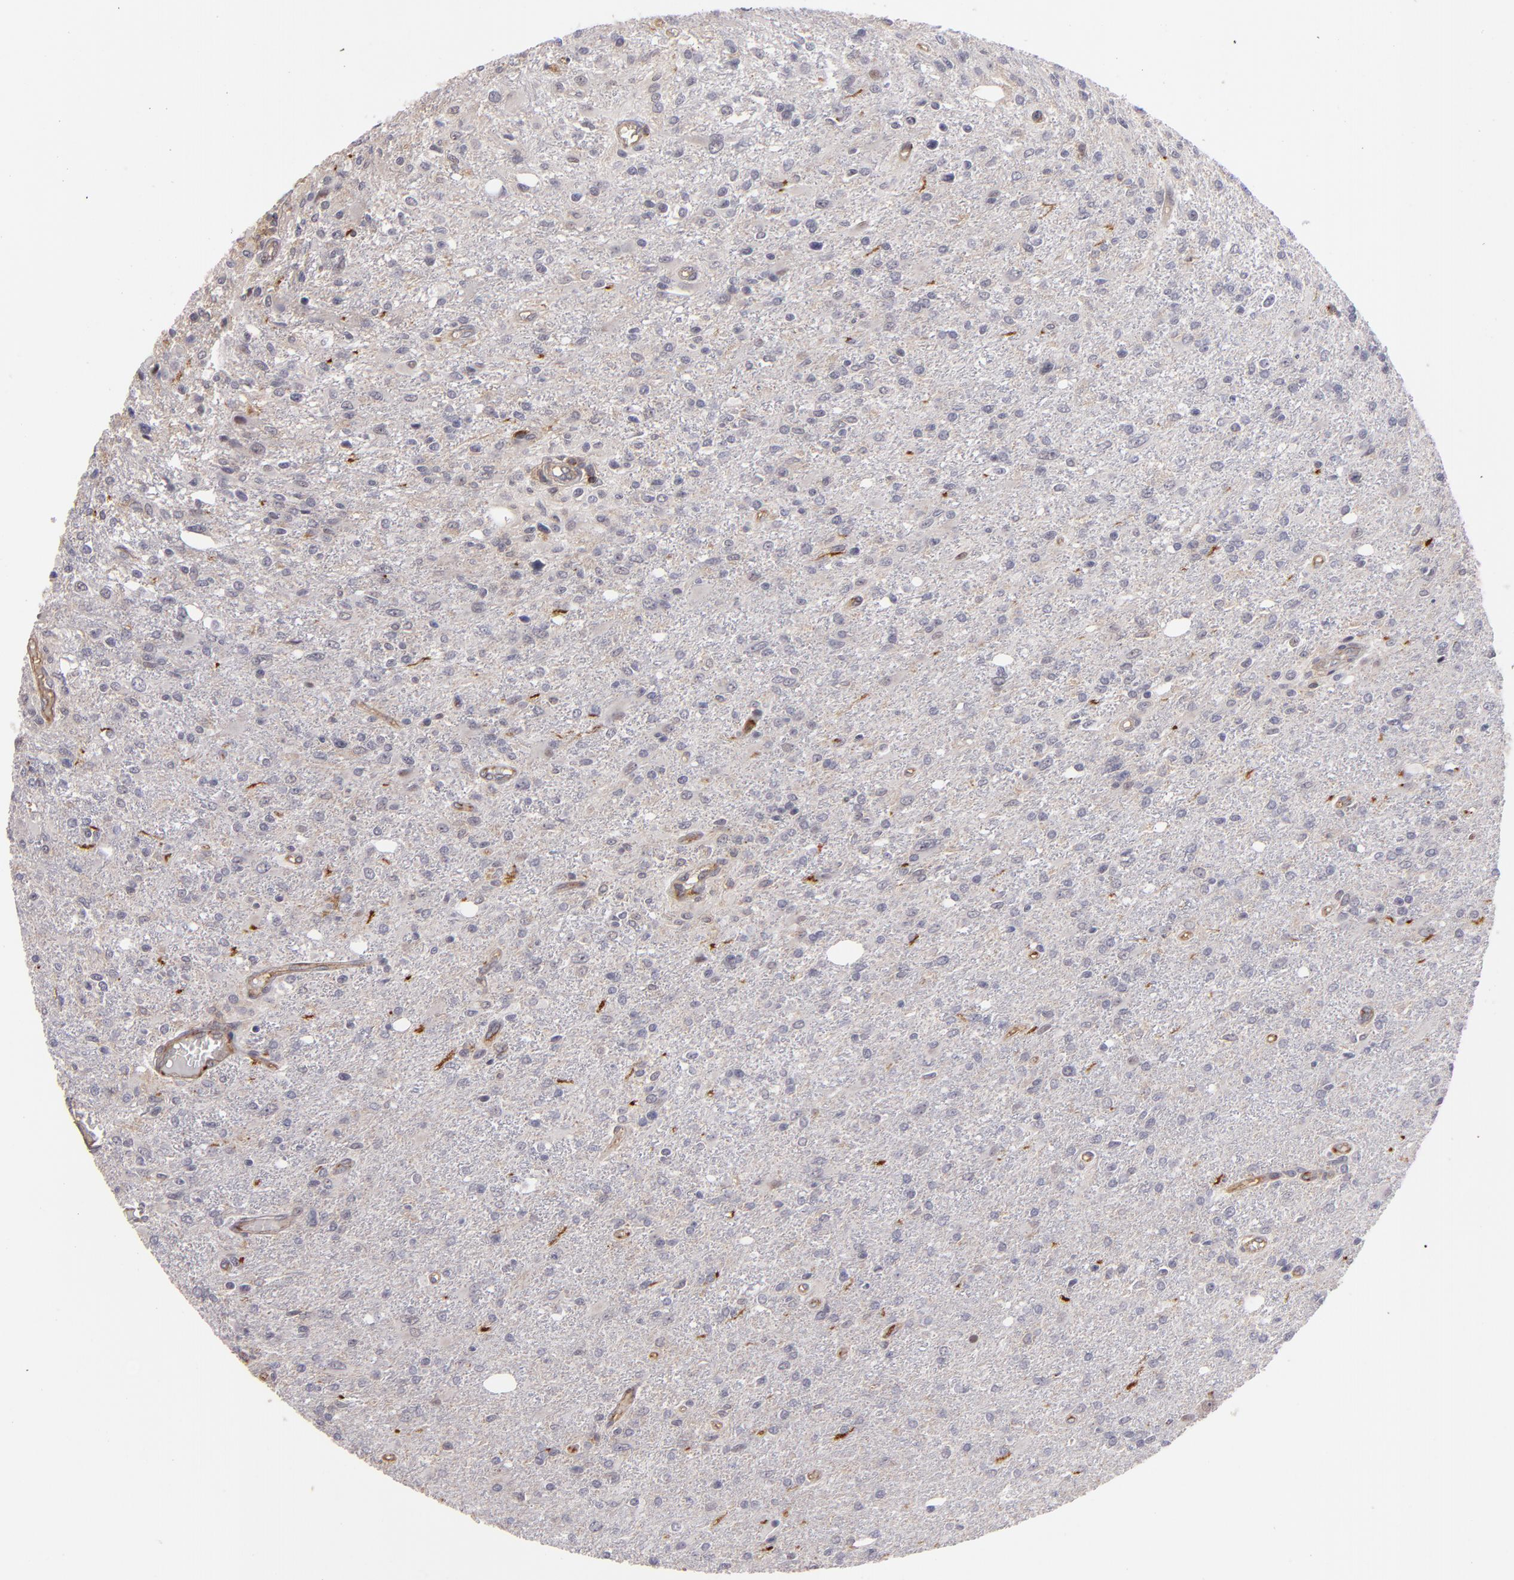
{"staining": {"intensity": "weak", "quantity": "<25%", "location": "nuclear"}, "tissue": "glioma", "cell_type": "Tumor cells", "image_type": "cancer", "snomed": [{"axis": "morphology", "description": "Glioma, malignant, High grade"}, {"axis": "topography", "description": "Cerebral cortex"}], "caption": "Photomicrograph shows no protein expression in tumor cells of malignant high-grade glioma tissue. (Stains: DAB (3,3'-diaminobenzidine) IHC with hematoxylin counter stain, Microscopy: brightfield microscopy at high magnification).", "gene": "STX3", "patient": {"sex": "male", "age": 76}}